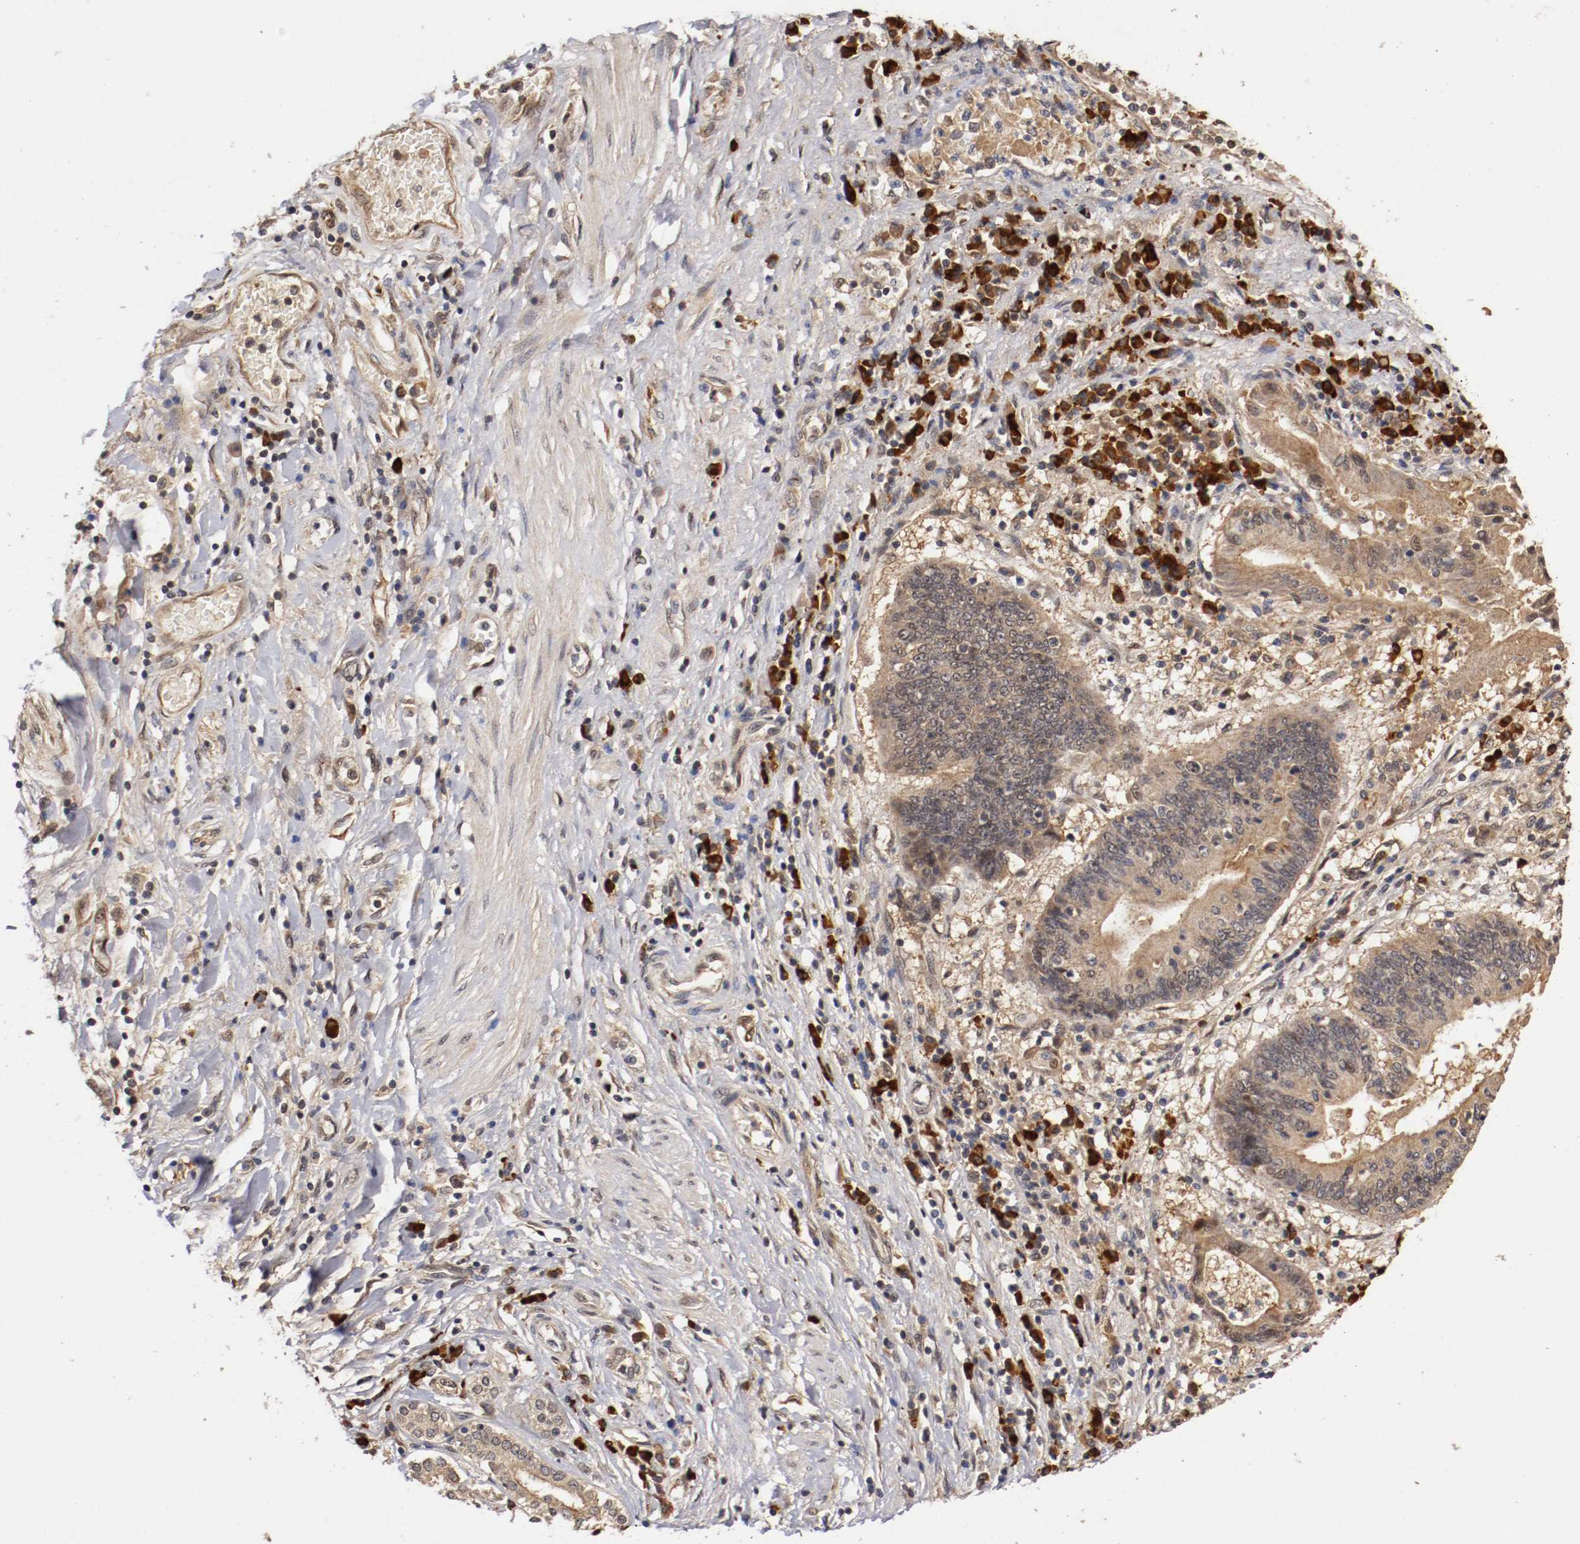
{"staining": {"intensity": "weak", "quantity": ">75%", "location": "cytoplasmic/membranous,nuclear"}, "tissue": "pancreatic cancer", "cell_type": "Tumor cells", "image_type": "cancer", "snomed": [{"axis": "morphology", "description": "Adenocarcinoma, NOS"}, {"axis": "topography", "description": "Pancreas"}], "caption": "Immunohistochemical staining of pancreatic adenocarcinoma exhibits low levels of weak cytoplasmic/membranous and nuclear expression in about >75% of tumor cells.", "gene": "DNMT3B", "patient": {"sex": "female", "age": 48}}